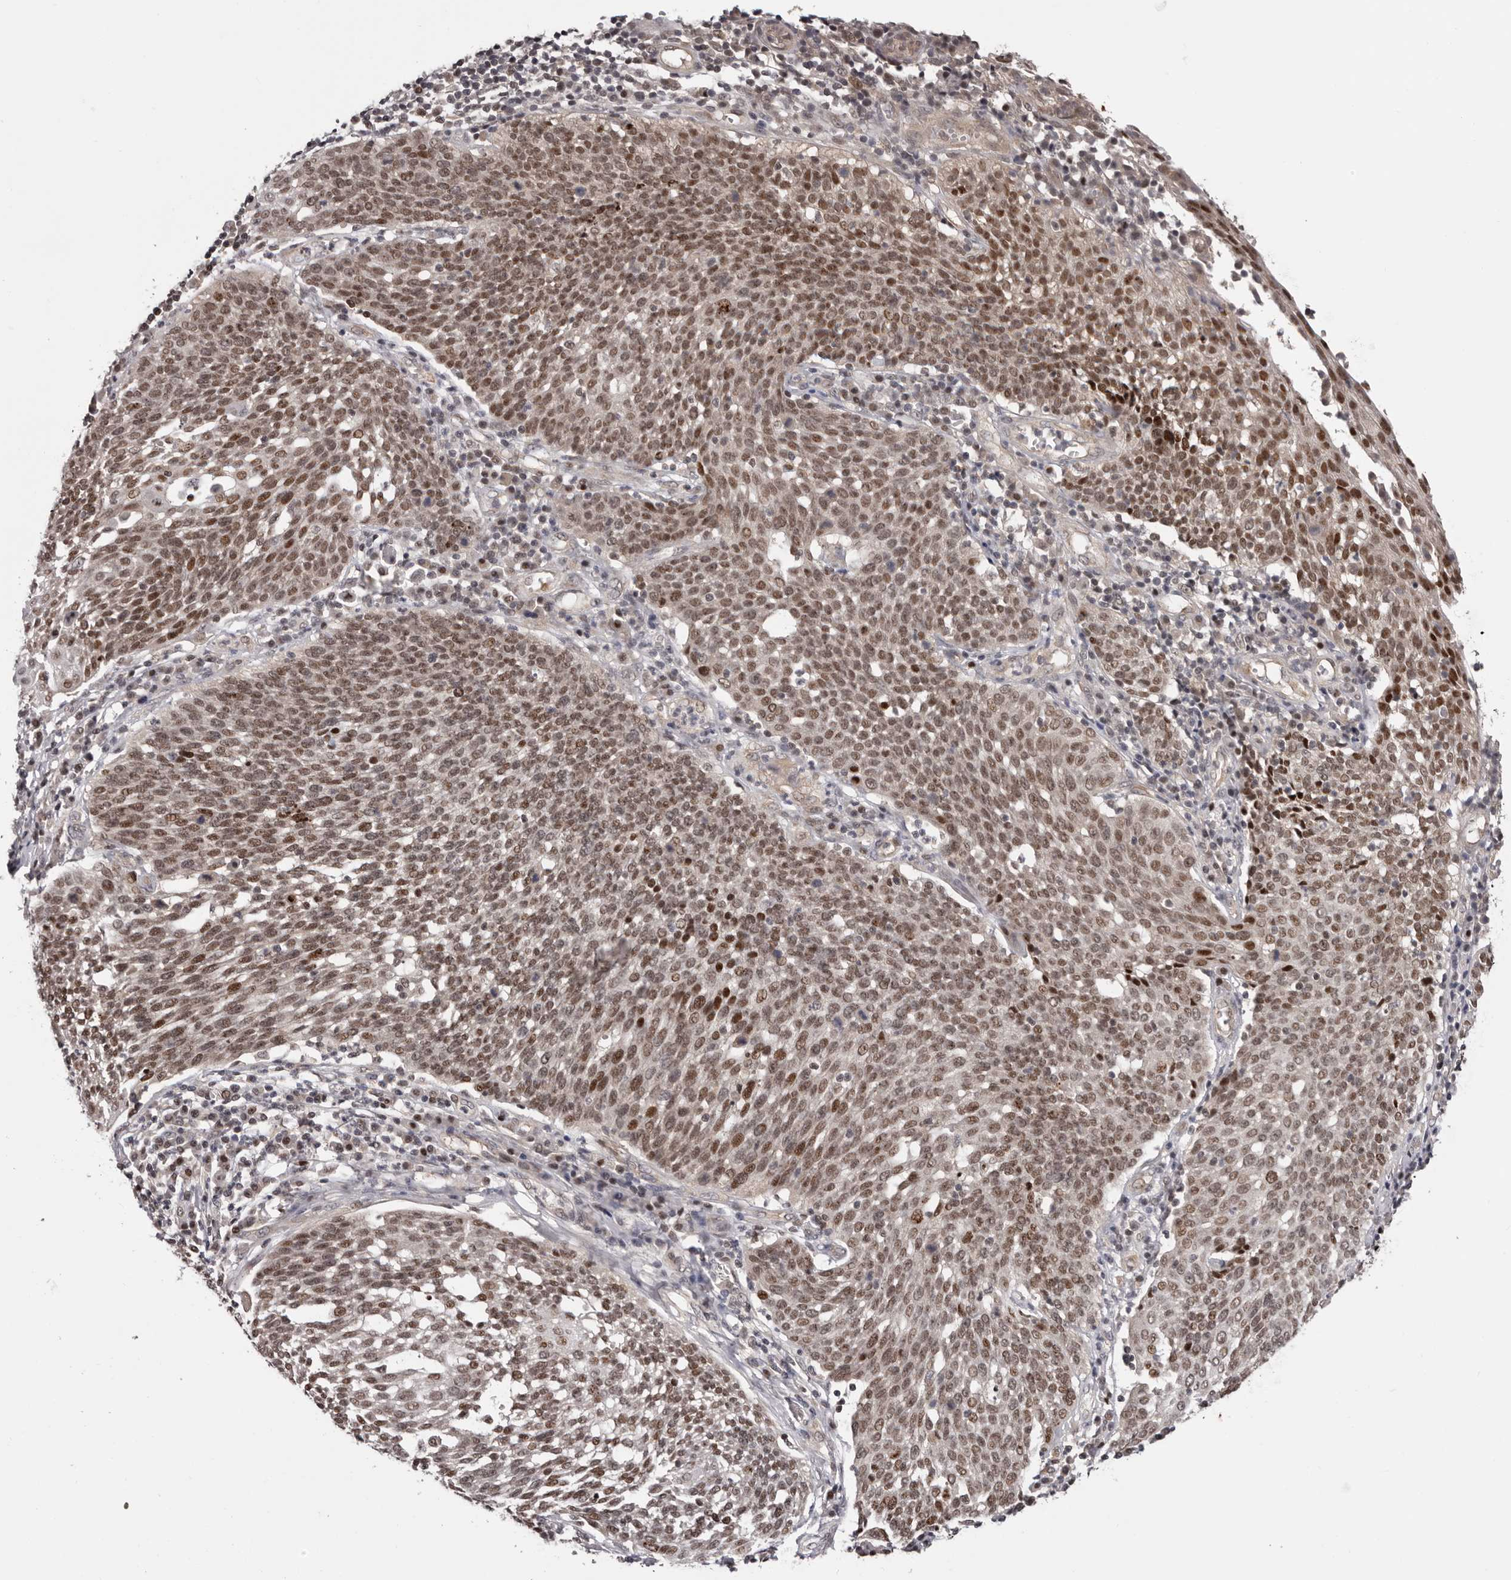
{"staining": {"intensity": "moderate", "quantity": ">75%", "location": "nuclear"}, "tissue": "cervical cancer", "cell_type": "Tumor cells", "image_type": "cancer", "snomed": [{"axis": "morphology", "description": "Squamous cell carcinoma, NOS"}, {"axis": "topography", "description": "Cervix"}], "caption": "Immunohistochemical staining of squamous cell carcinoma (cervical) exhibits medium levels of moderate nuclear positivity in about >75% of tumor cells. (brown staining indicates protein expression, while blue staining denotes nuclei).", "gene": "TBX5", "patient": {"sex": "female", "age": 34}}